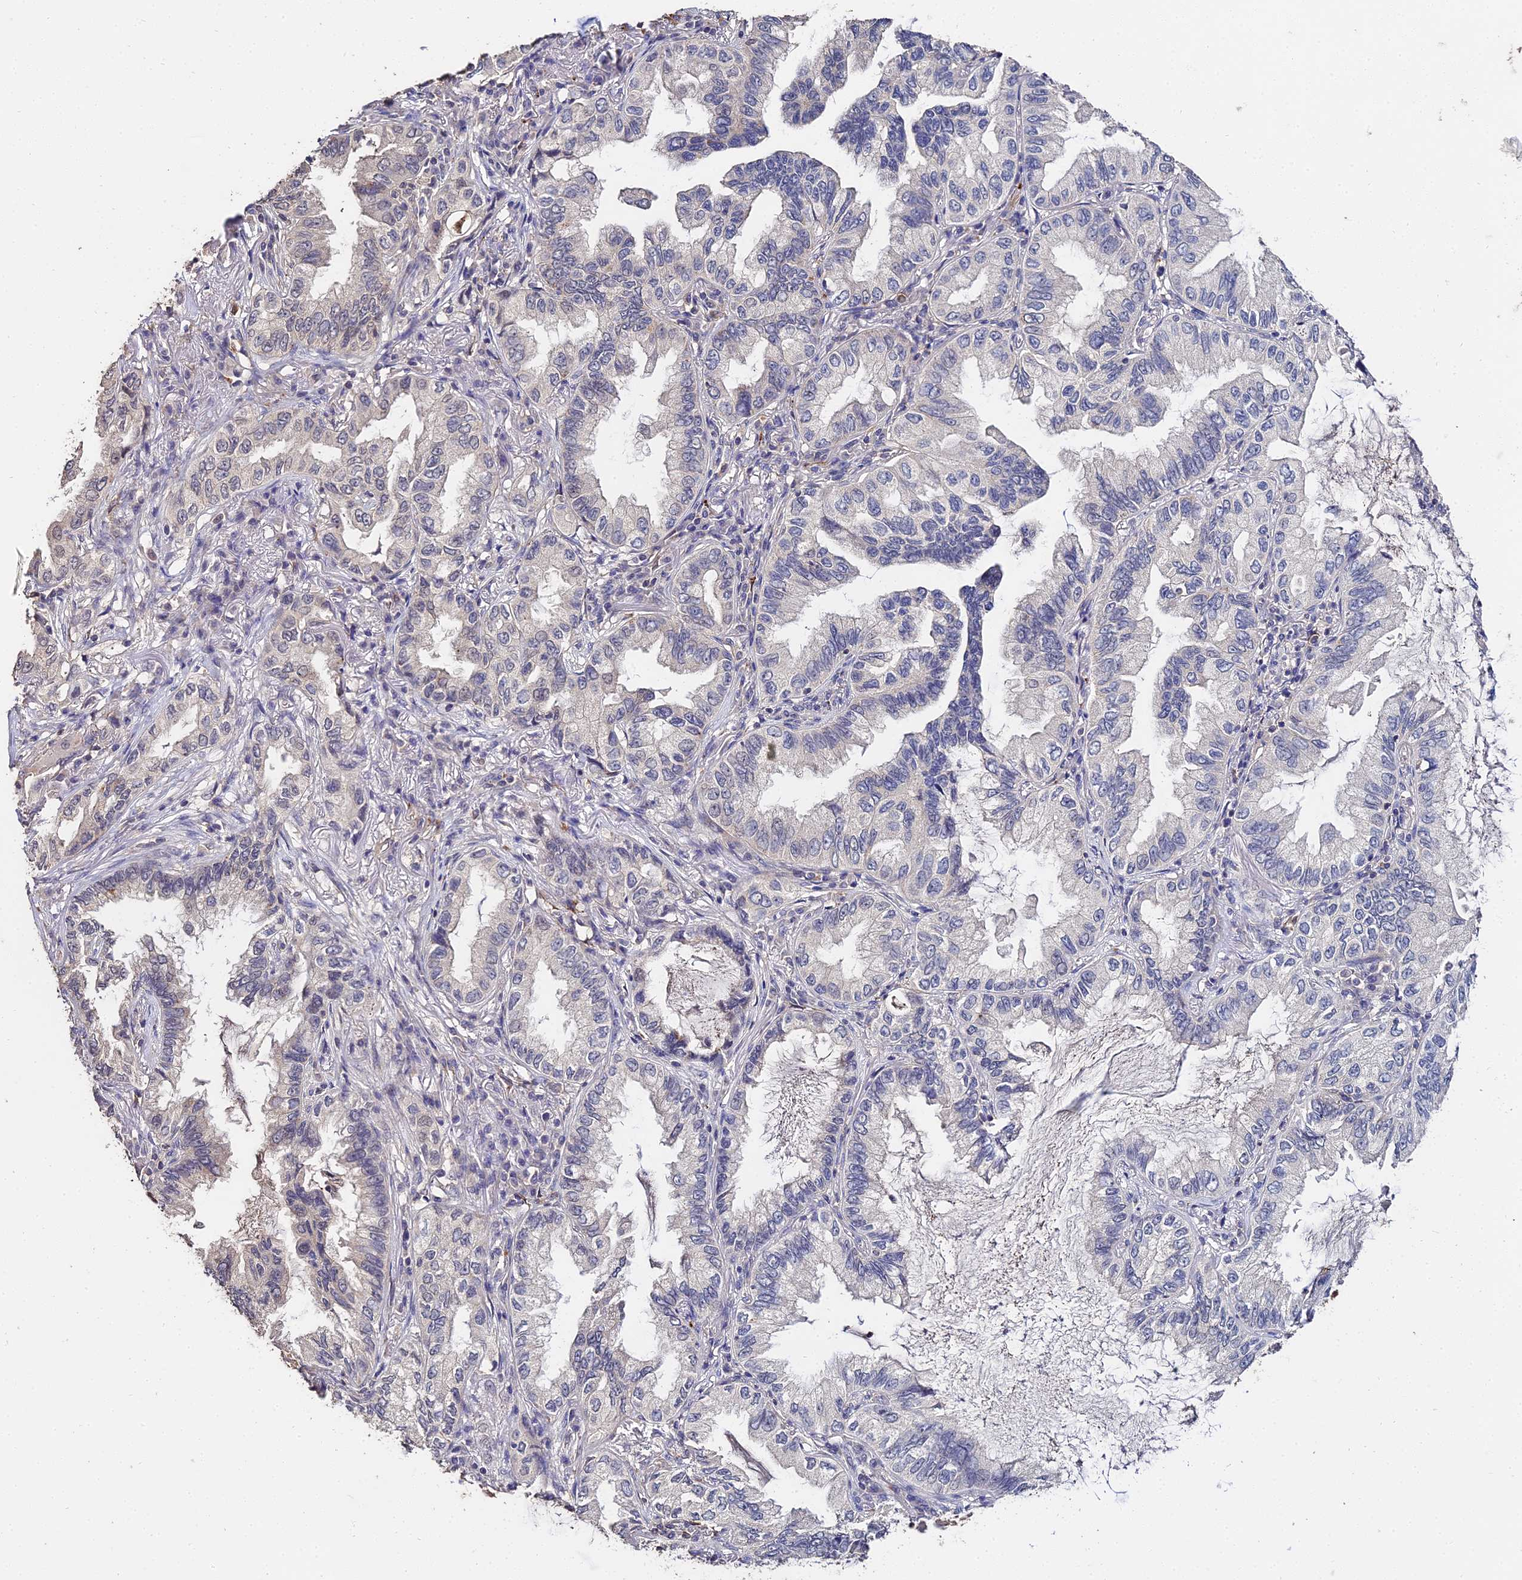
{"staining": {"intensity": "negative", "quantity": "none", "location": "none"}, "tissue": "lung cancer", "cell_type": "Tumor cells", "image_type": "cancer", "snomed": [{"axis": "morphology", "description": "Adenocarcinoma, NOS"}, {"axis": "topography", "description": "Lung"}], "caption": "Image shows no significant protein positivity in tumor cells of lung adenocarcinoma. Brightfield microscopy of immunohistochemistry stained with DAB (brown) and hematoxylin (blue), captured at high magnification.", "gene": "LSM5", "patient": {"sex": "female", "age": 69}}